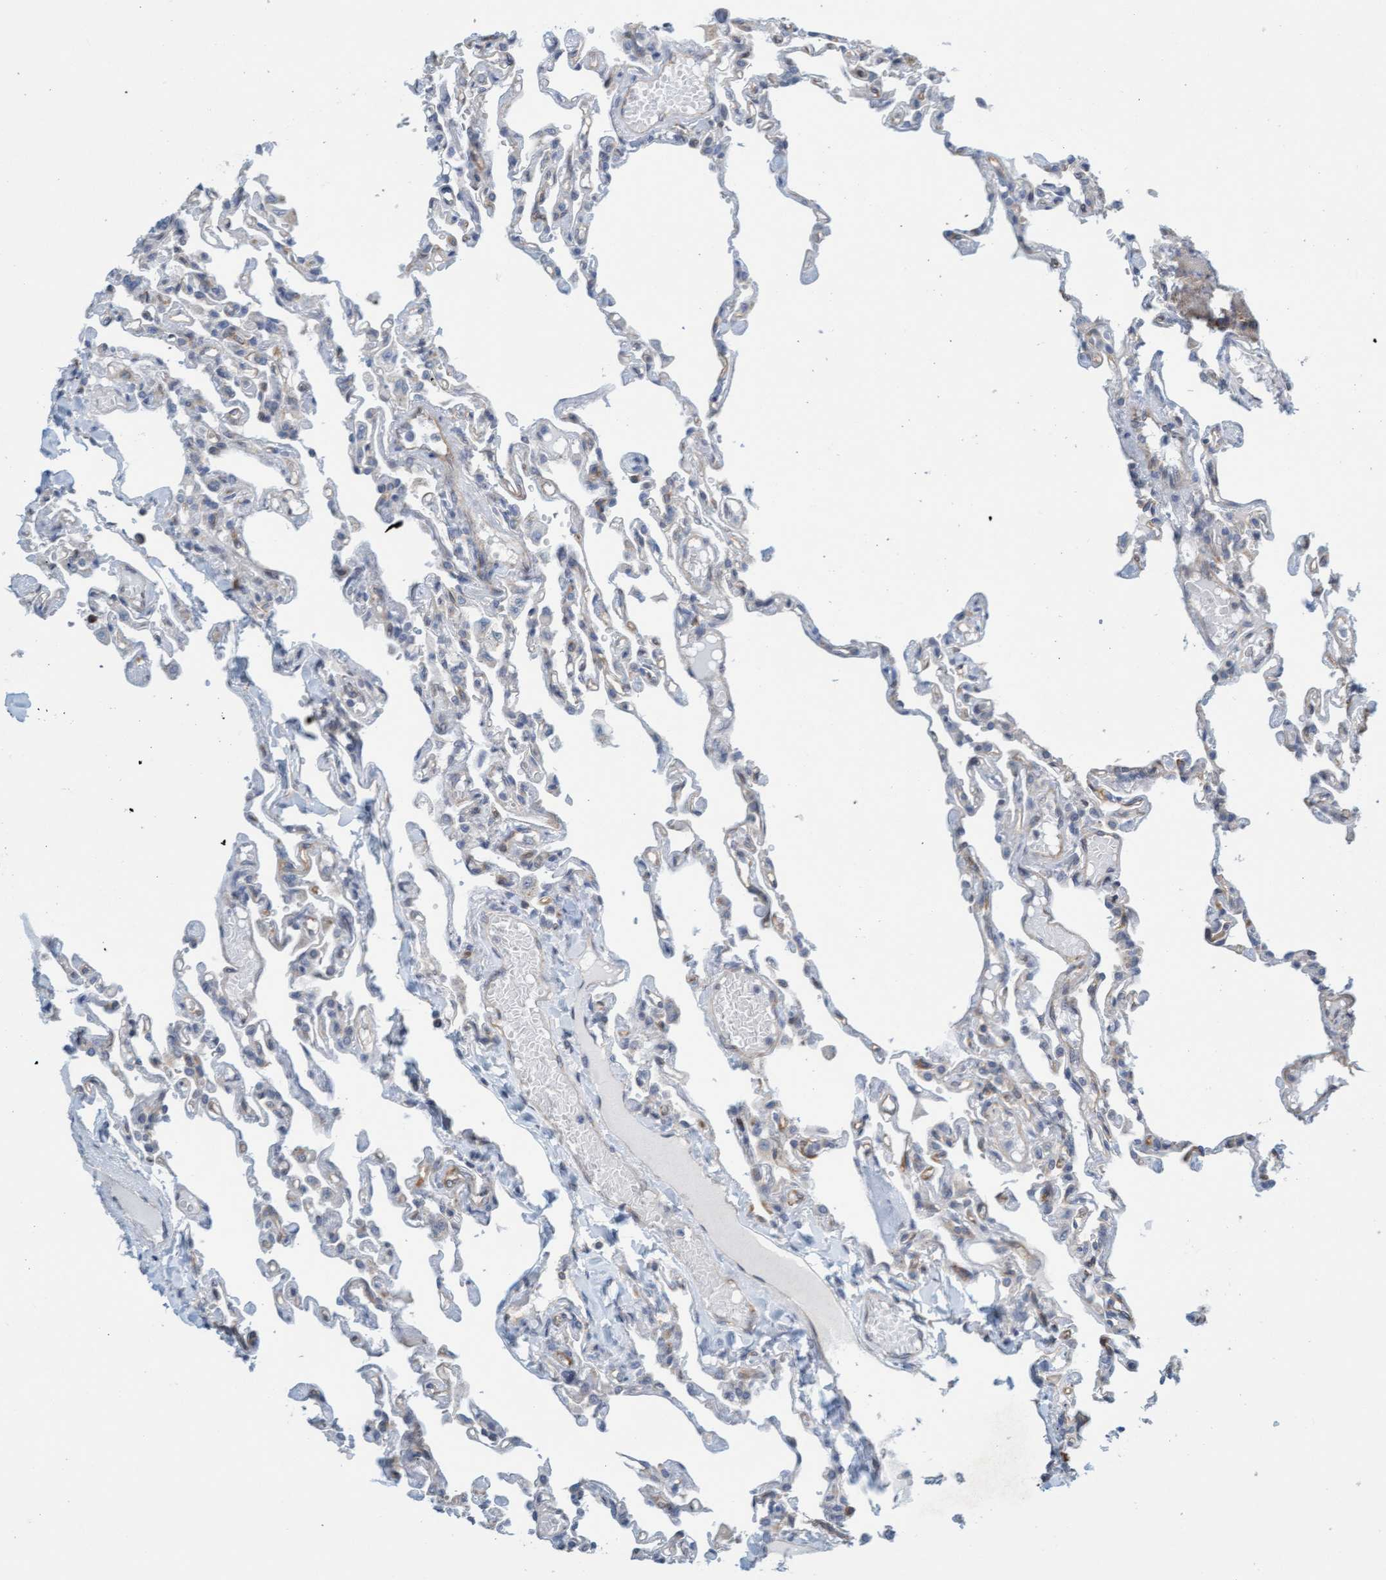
{"staining": {"intensity": "negative", "quantity": "none", "location": "none"}, "tissue": "lung", "cell_type": "Alveolar cells", "image_type": "normal", "snomed": [{"axis": "morphology", "description": "Normal tissue, NOS"}, {"axis": "topography", "description": "Lung"}], "caption": "Lung was stained to show a protein in brown. There is no significant staining in alveolar cells. (Brightfield microscopy of DAB (3,3'-diaminobenzidine) immunohistochemistry (IHC) at high magnification).", "gene": "PRKD2", "patient": {"sex": "male", "age": 21}}